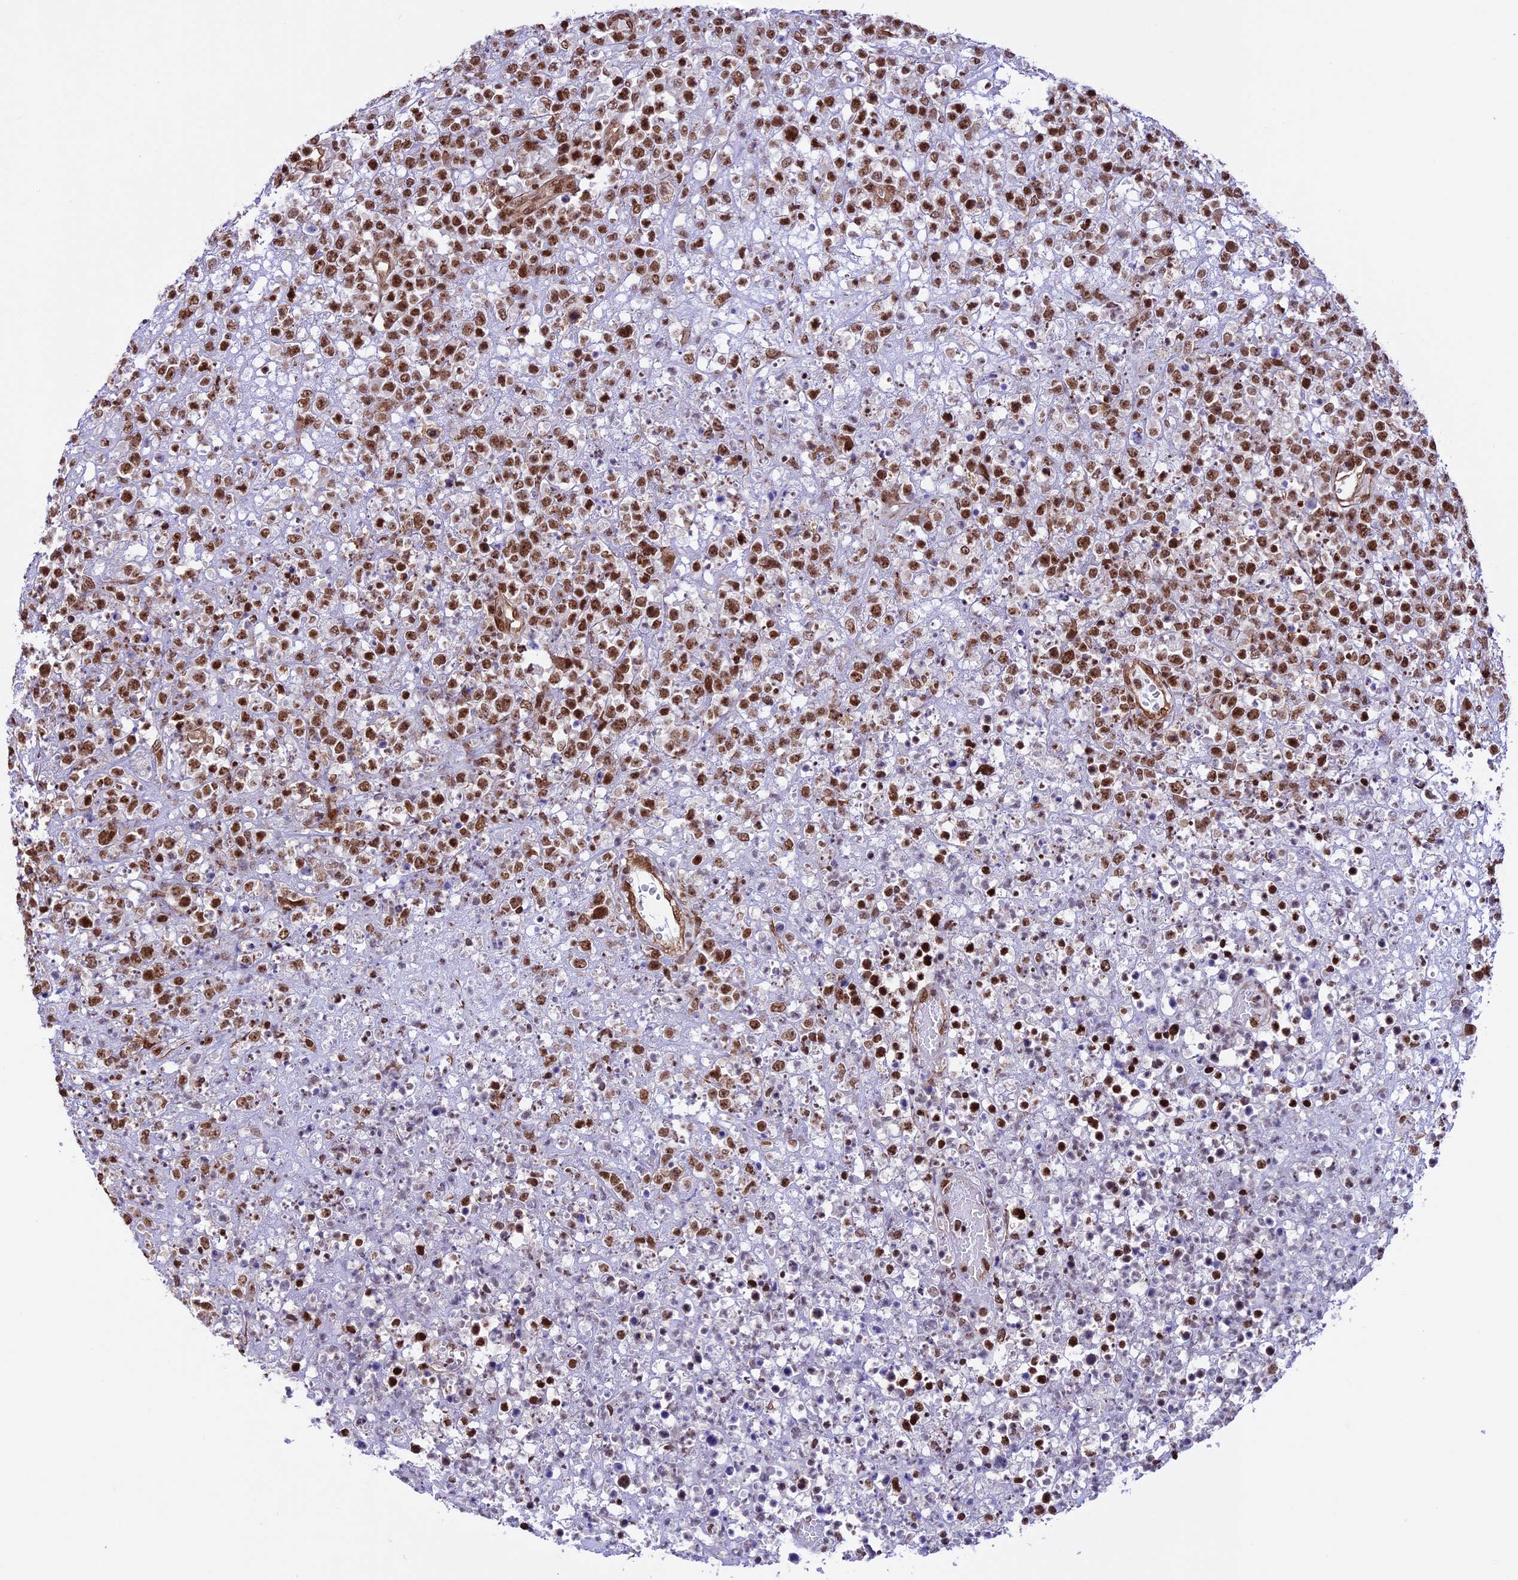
{"staining": {"intensity": "strong", "quantity": ">75%", "location": "nuclear"}, "tissue": "lymphoma", "cell_type": "Tumor cells", "image_type": "cancer", "snomed": [{"axis": "morphology", "description": "Malignant lymphoma, non-Hodgkin's type, High grade"}, {"axis": "topography", "description": "Colon"}], "caption": "This is a photomicrograph of immunohistochemistry (IHC) staining of high-grade malignant lymphoma, non-Hodgkin's type, which shows strong staining in the nuclear of tumor cells.", "gene": "MPHOSPH8", "patient": {"sex": "female", "age": 53}}